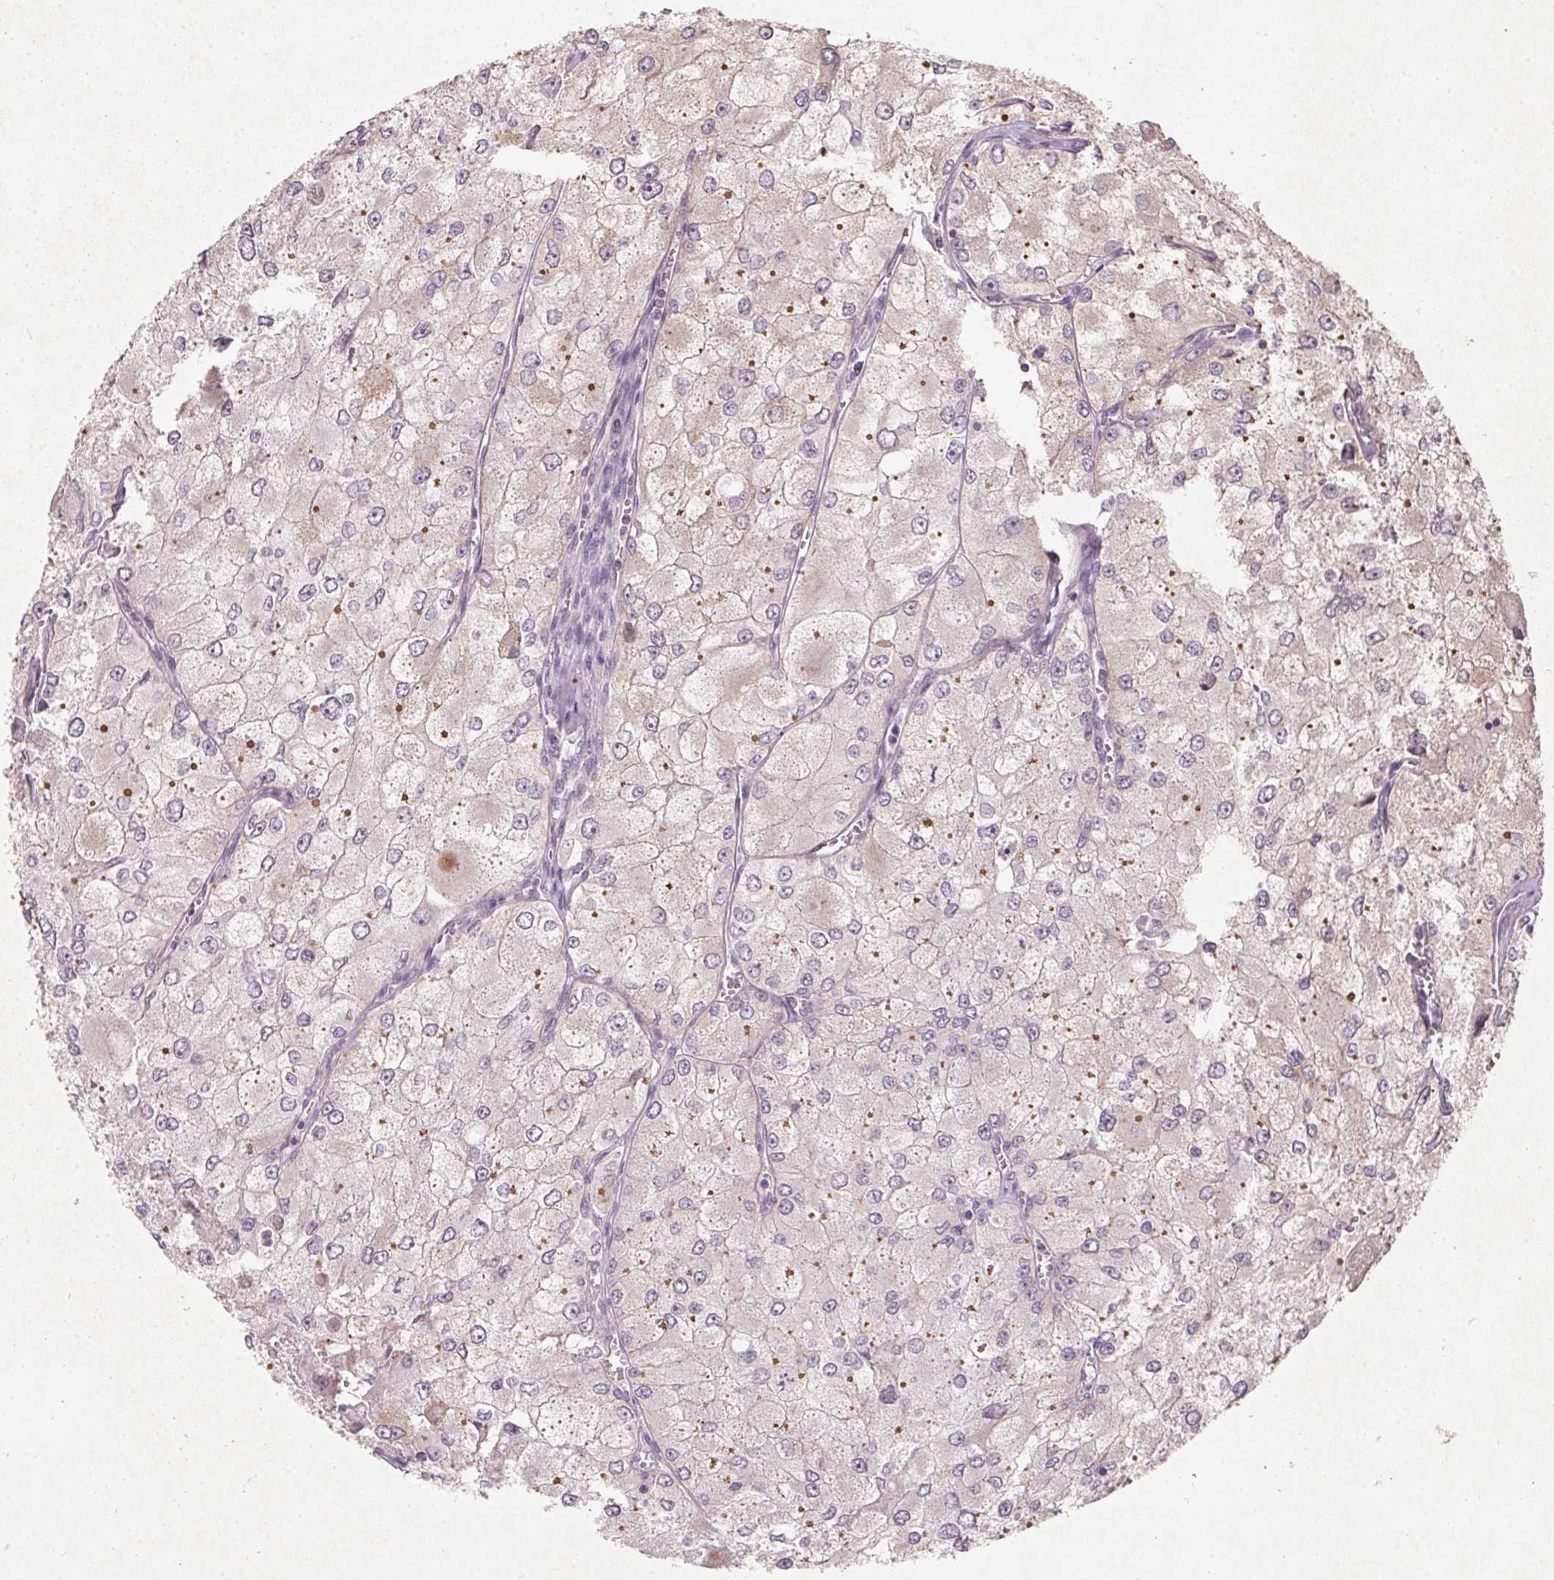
{"staining": {"intensity": "negative", "quantity": "none", "location": "none"}, "tissue": "renal cancer", "cell_type": "Tumor cells", "image_type": "cancer", "snomed": [{"axis": "morphology", "description": "Adenocarcinoma, NOS"}, {"axis": "topography", "description": "Kidney"}], "caption": "A photomicrograph of renal cancer (adenocarcinoma) stained for a protein demonstrates no brown staining in tumor cells.", "gene": "KCNK15", "patient": {"sex": "female", "age": 70}}